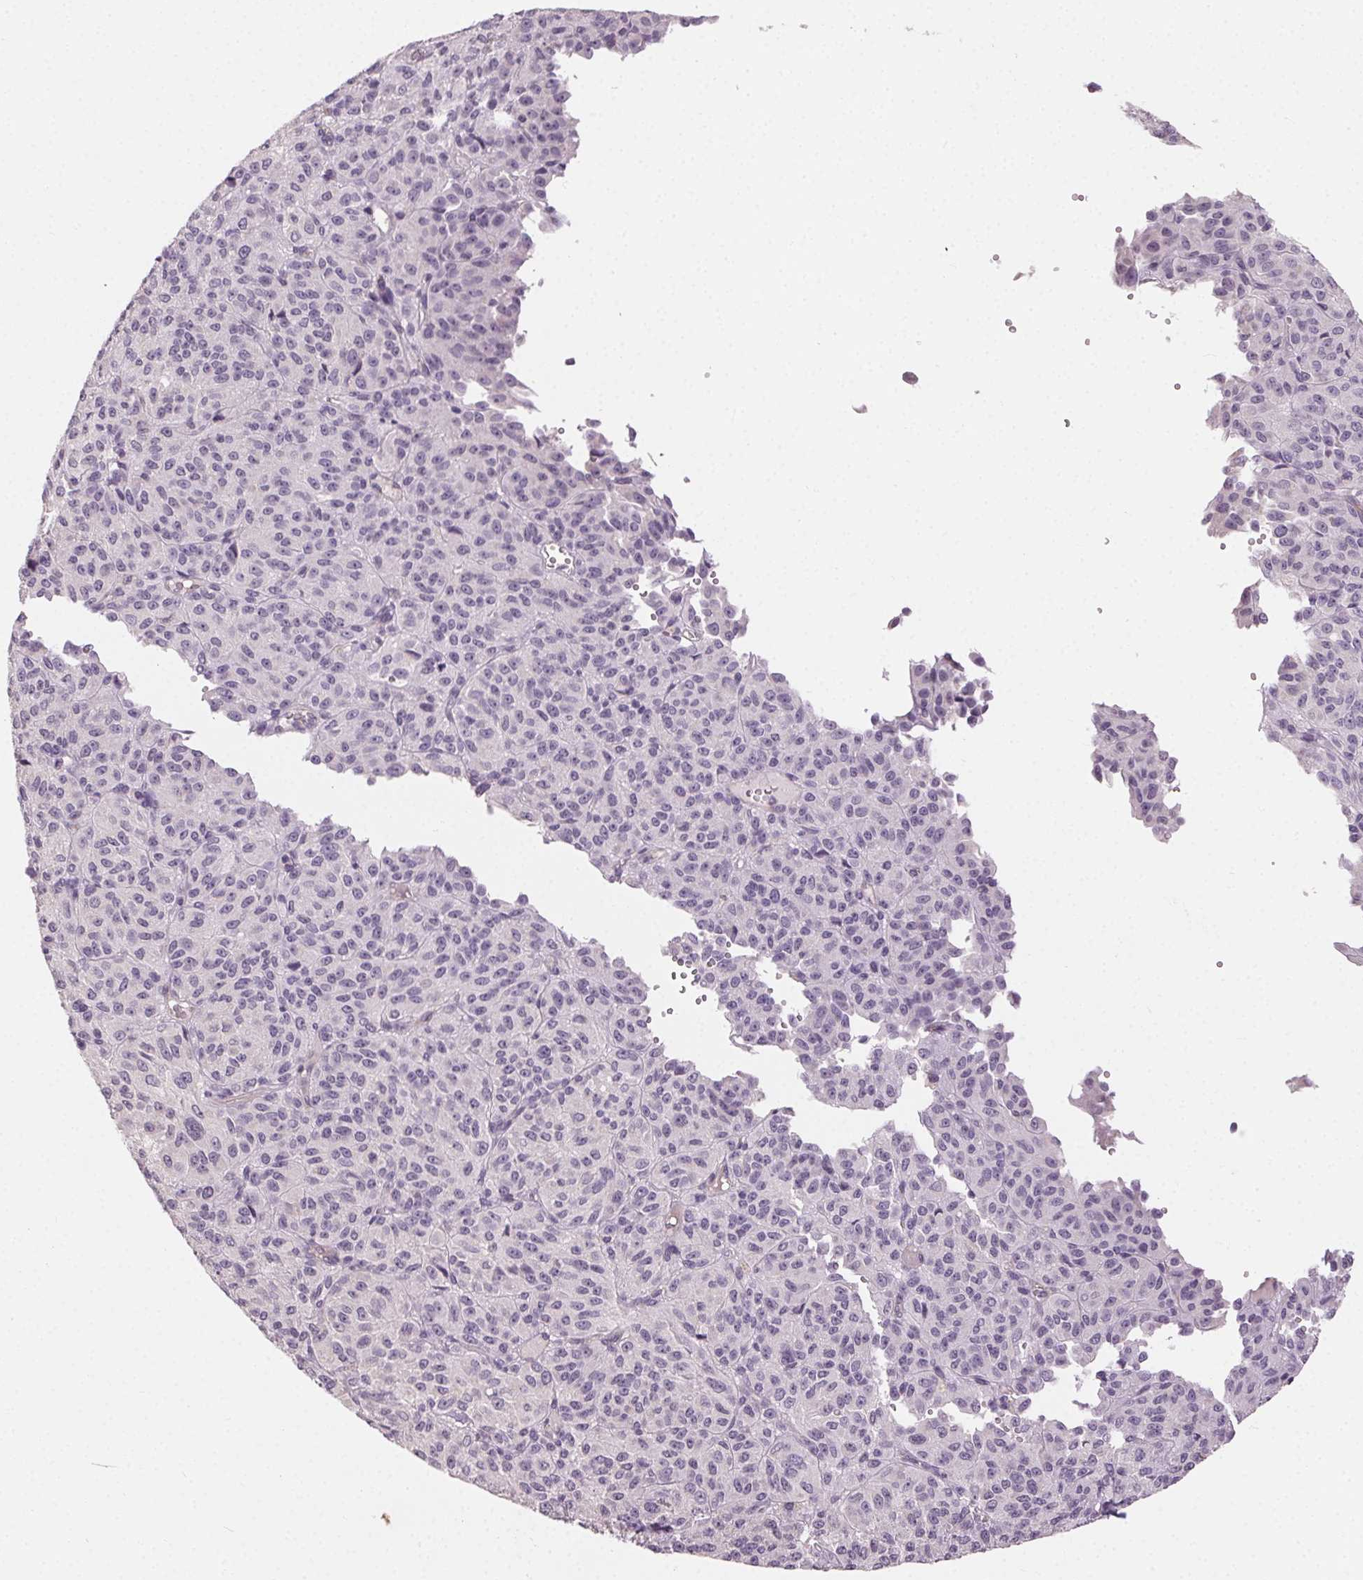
{"staining": {"intensity": "negative", "quantity": "none", "location": "none"}, "tissue": "melanoma", "cell_type": "Tumor cells", "image_type": "cancer", "snomed": [{"axis": "morphology", "description": "Malignant melanoma, Metastatic site"}, {"axis": "topography", "description": "Brain"}], "caption": "Malignant melanoma (metastatic site) was stained to show a protein in brown. There is no significant expression in tumor cells. (DAB (3,3'-diaminobenzidine) IHC visualized using brightfield microscopy, high magnification).", "gene": "CLTRN", "patient": {"sex": "female", "age": 56}}